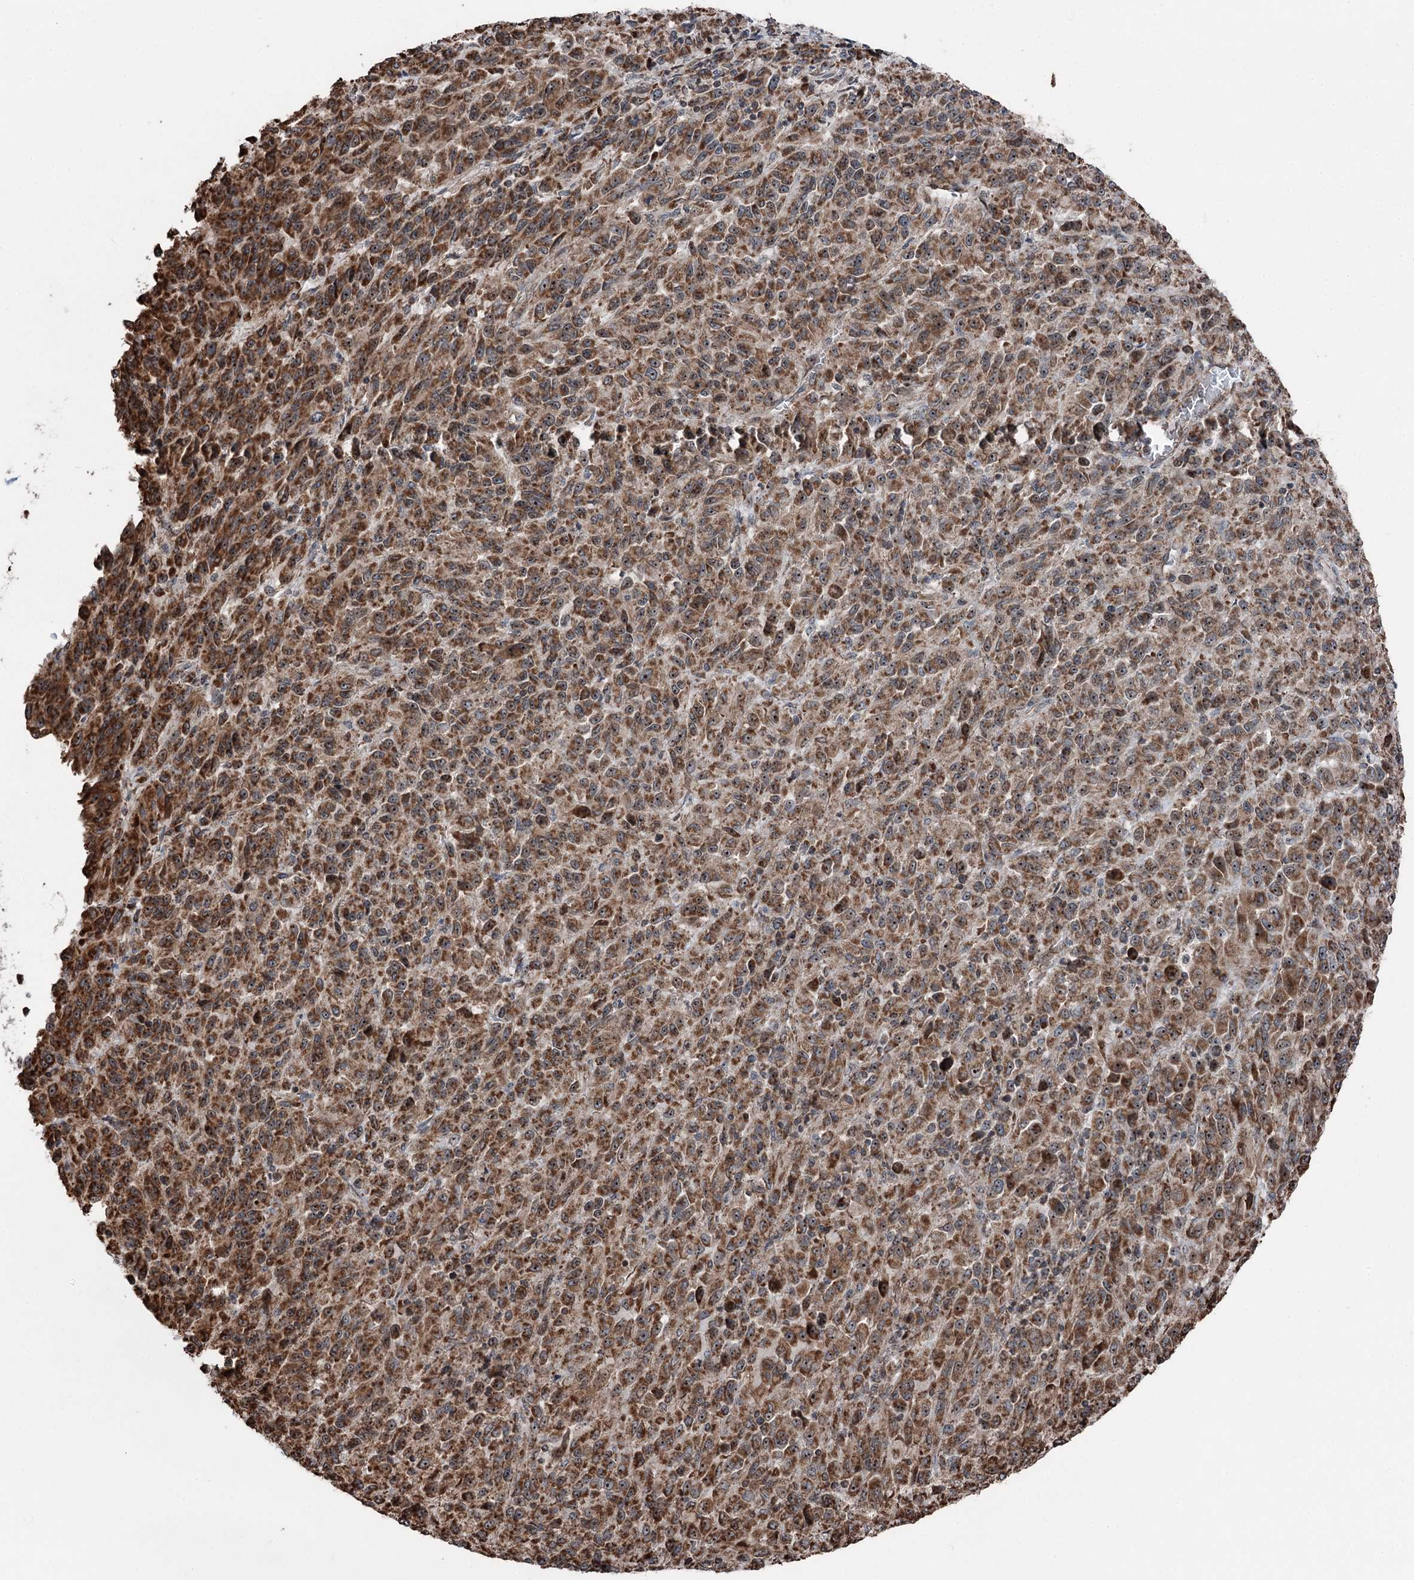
{"staining": {"intensity": "moderate", "quantity": ">75%", "location": "cytoplasmic/membranous,nuclear"}, "tissue": "melanoma", "cell_type": "Tumor cells", "image_type": "cancer", "snomed": [{"axis": "morphology", "description": "Malignant melanoma, Metastatic site"}, {"axis": "topography", "description": "Lung"}], "caption": "This image displays melanoma stained with immunohistochemistry to label a protein in brown. The cytoplasmic/membranous and nuclear of tumor cells show moderate positivity for the protein. Nuclei are counter-stained blue.", "gene": "STEEP1", "patient": {"sex": "male", "age": 64}}